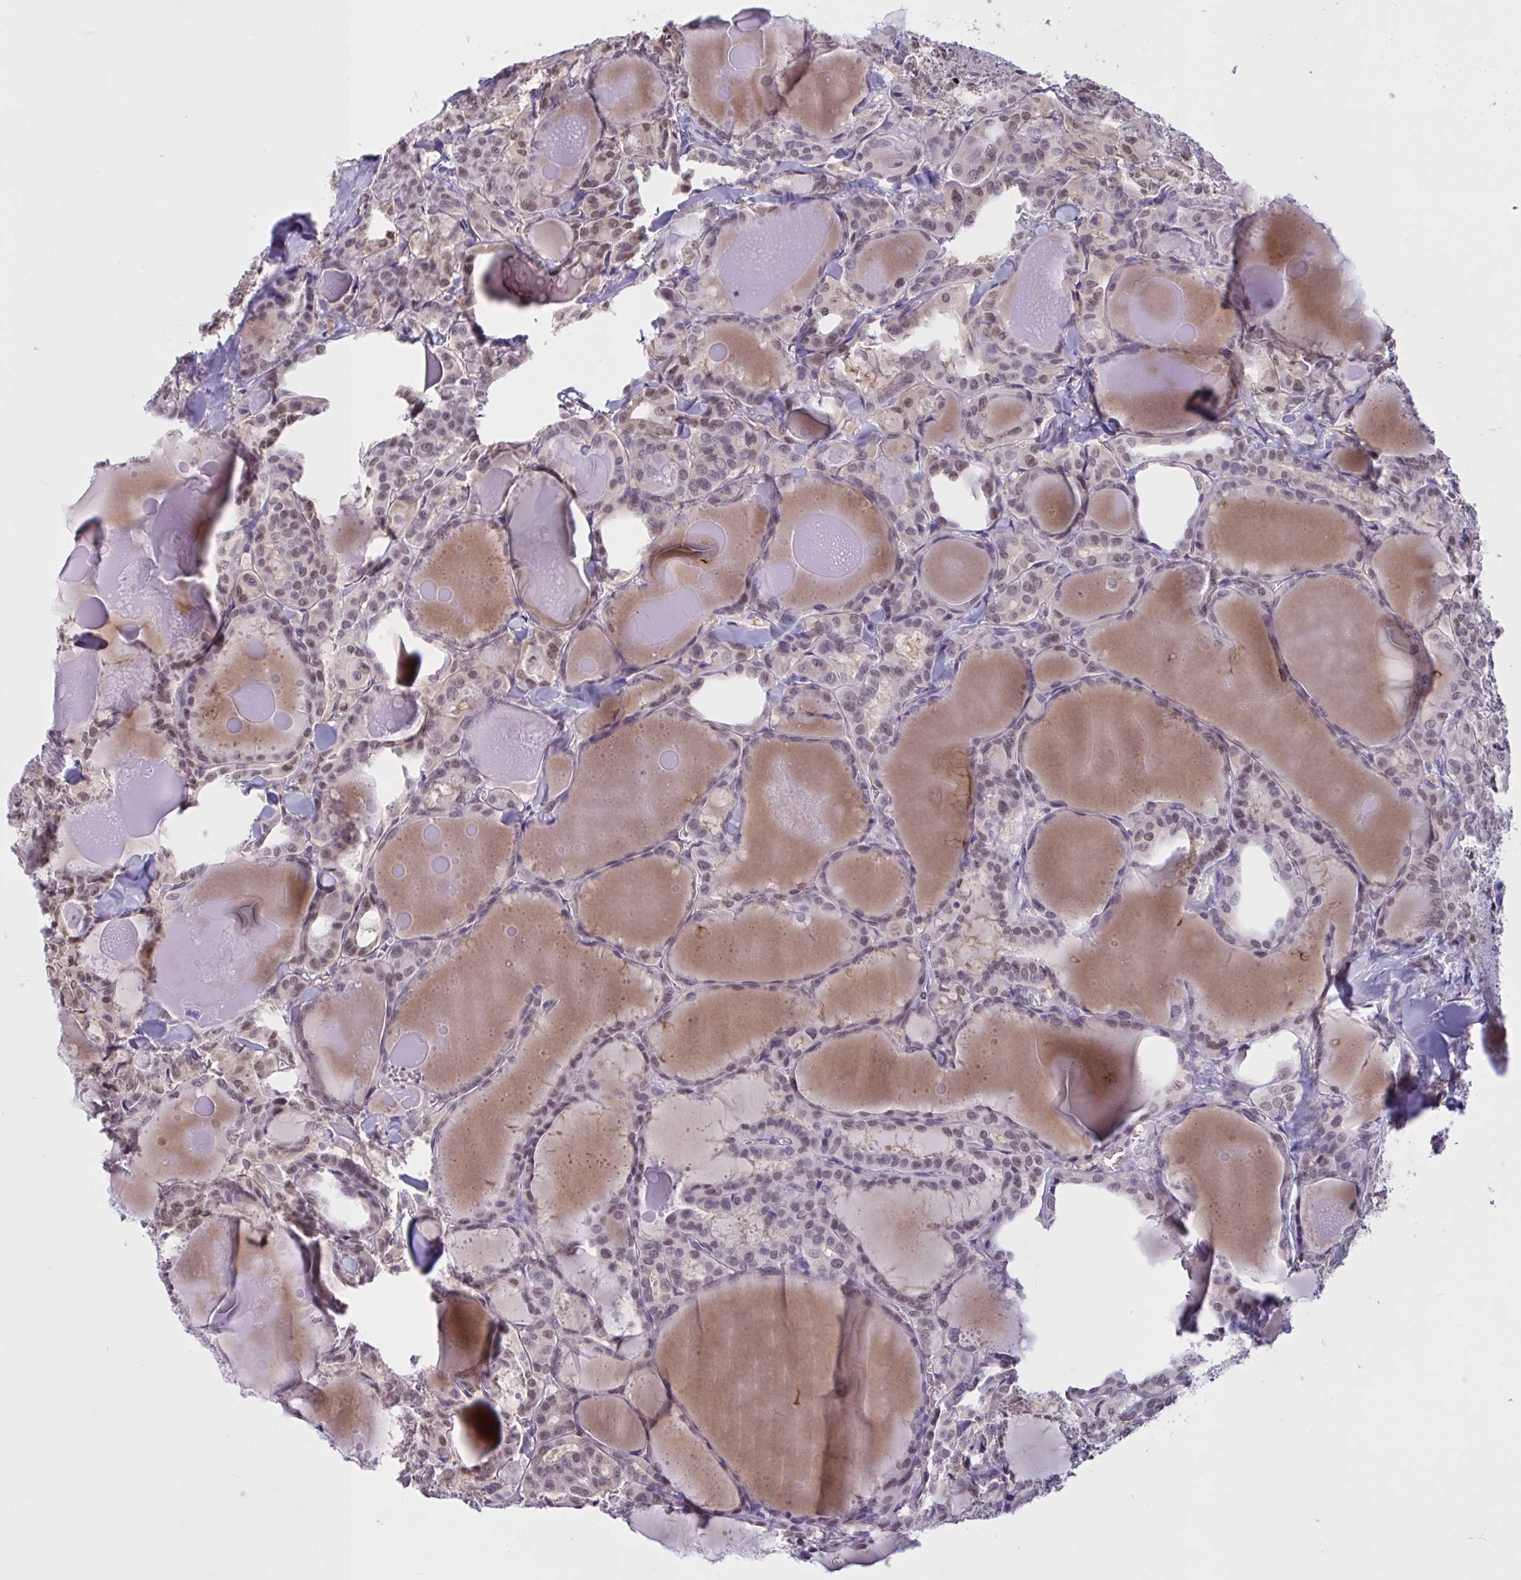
{"staining": {"intensity": "weak", "quantity": "25%-75%", "location": "nuclear"}, "tissue": "thyroid cancer", "cell_type": "Tumor cells", "image_type": "cancer", "snomed": [{"axis": "morphology", "description": "Papillary adenocarcinoma, NOS"}, {"axis": "topography", "description": "Thyroid gland"}], "caption": "Papillary adenocarcinoma (thyroid) stained for a protein (brown) exhibits weak nuclear positive positivity in approximately 25%-75% of tumor cells.", "gene": "RBL1", "patient": {"sex": "male", "age": 87}}